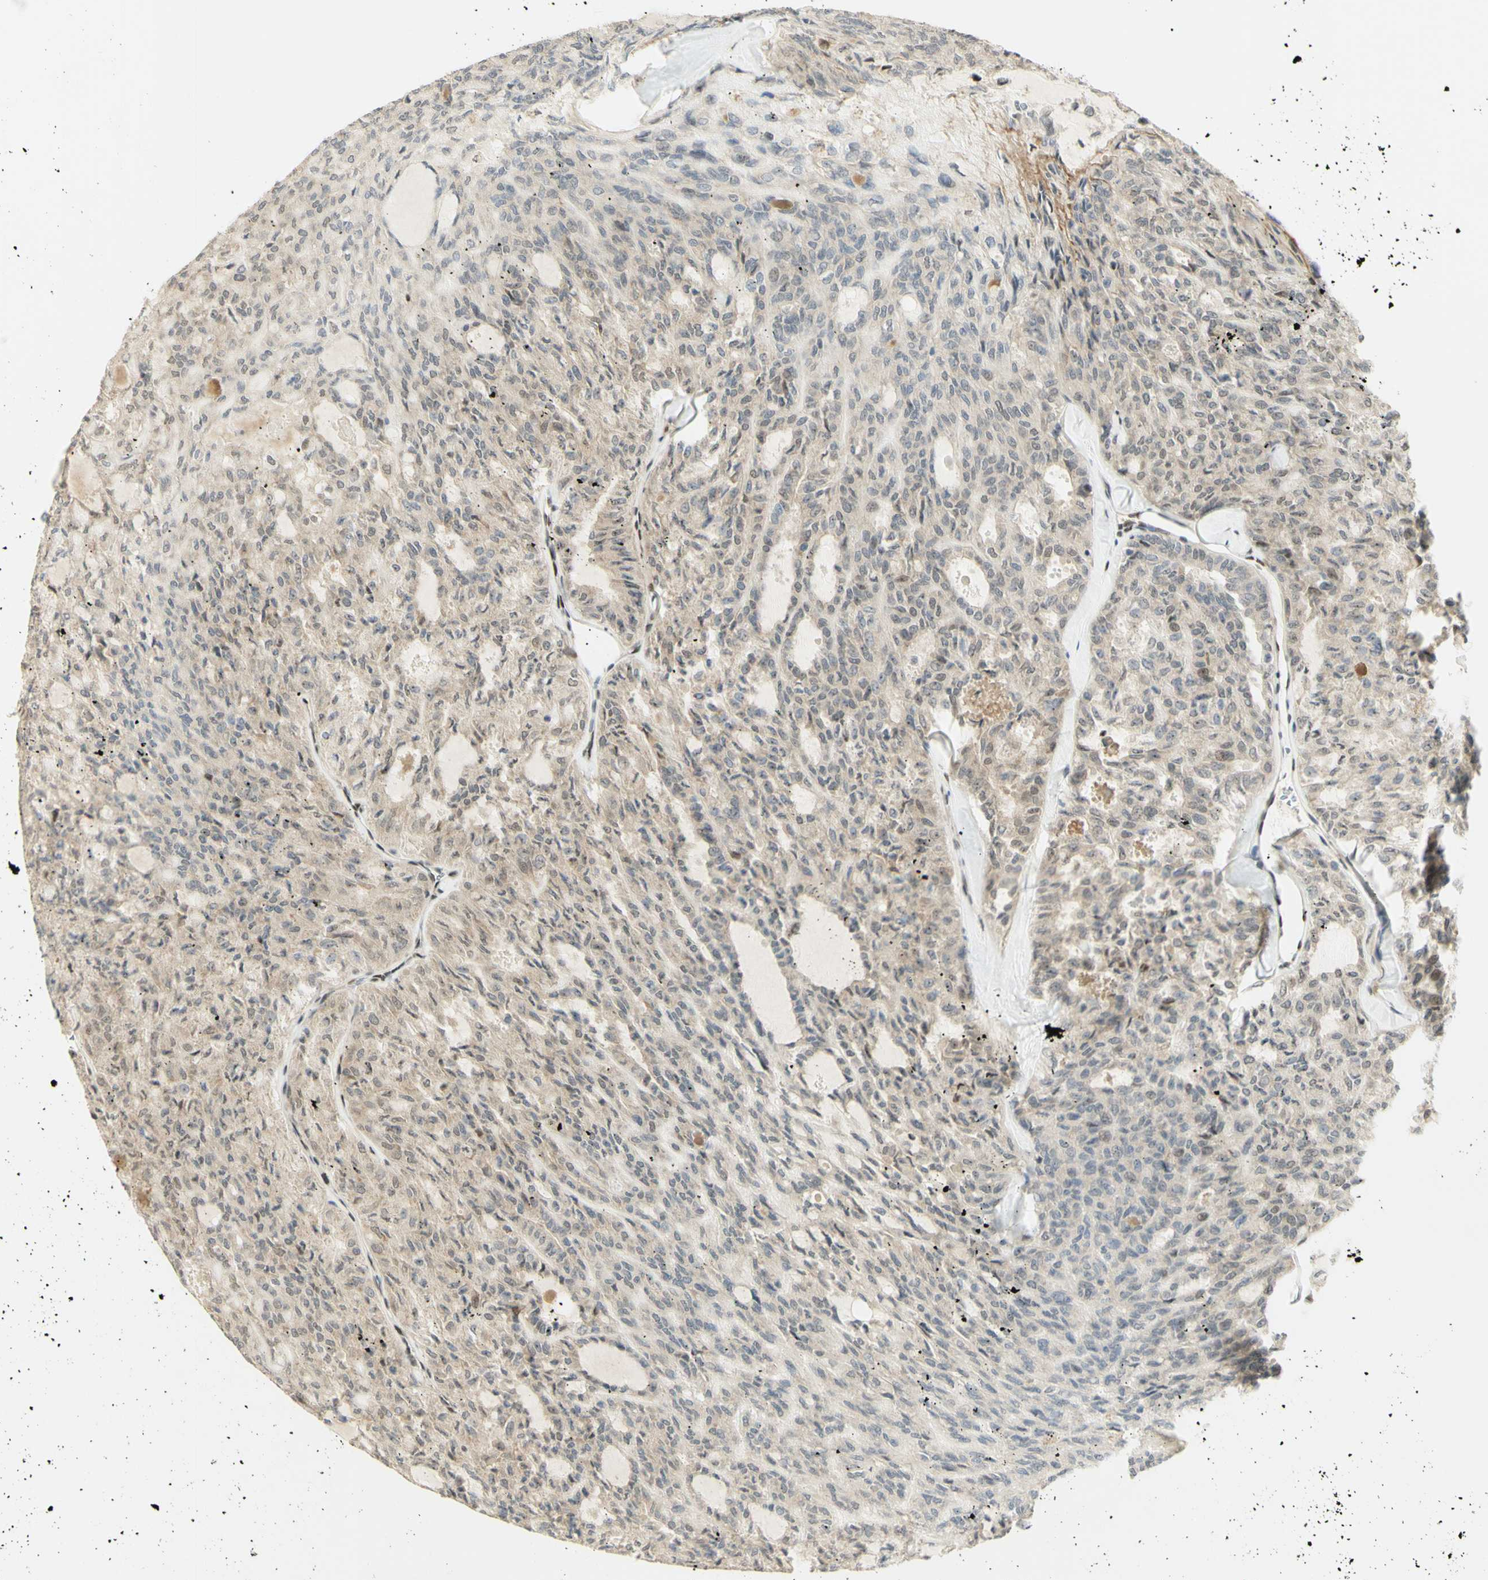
{"staining": {"intensity": "weak", "quantity": ">75%", "location": "nuclear"}, "tissue": "thyroid cancer", "cell_type": "Tumor cells", "image_type": "cancer", "snomed": [{"axis": "morphology", "description": "Follicular adenoma carcinoma, NOS"}, {"axis": "topography", "description": "Thyroid gland"}], "caption": "Human thyroid follicular adenoma carcinoma stained for a protein (brown) displays weak nuclear positive expression in about >75% of tumor cells.", "gene": "DDX1", "patient": {"sex": "male", "age": 75}}